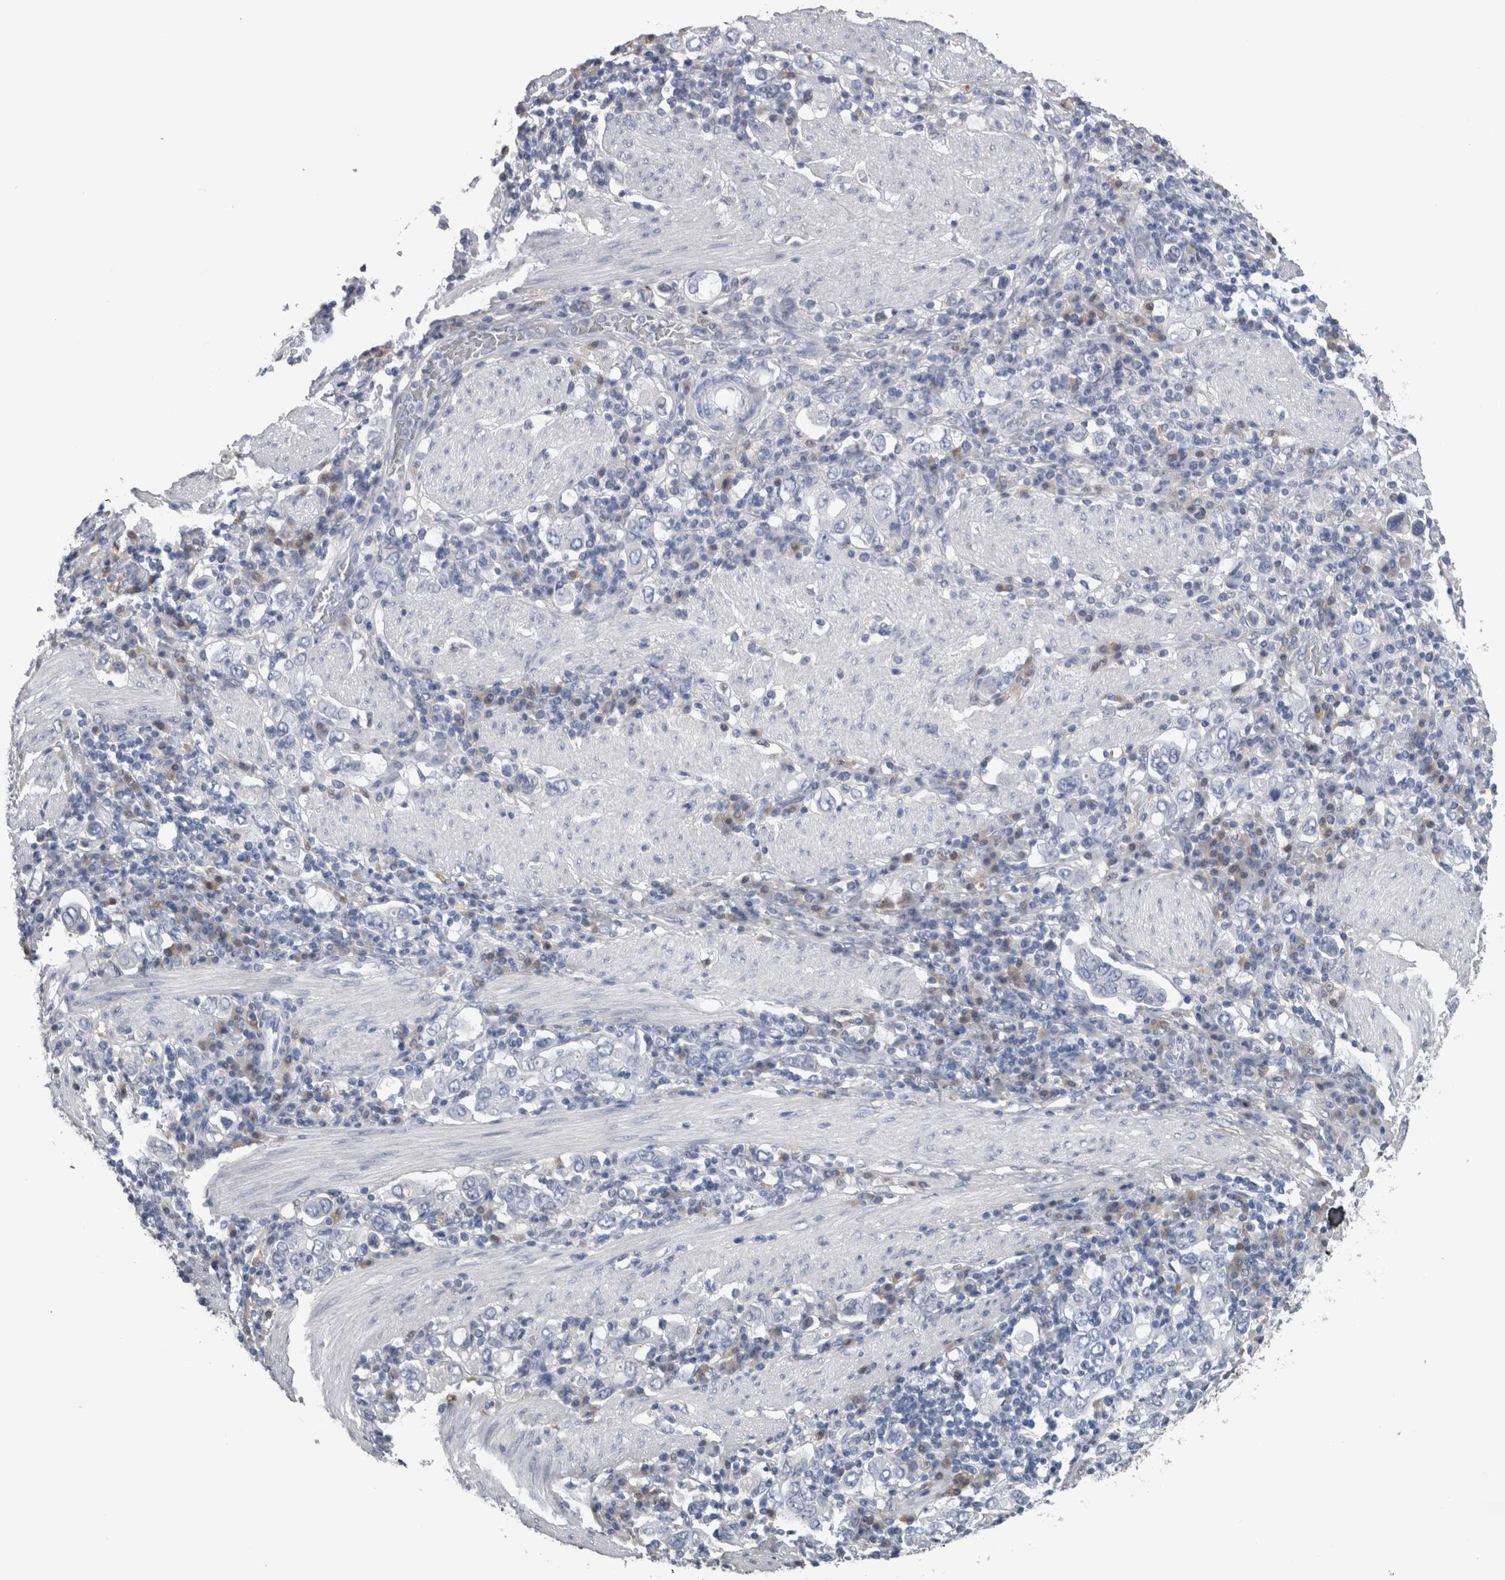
{"staining": {"intensity": "negative", "quantity": "none", "location": "none"}, "tissue": "stomach cancer", "cell_type": "Tumor cells", "image_type": "cancer", "snomed": [{"axis": "morphology", "description": "Adenocarcinoma, NOS"}, {"axis": "topography", "description": "Stomach, upper"}], "caption": "Immunohistochemistry image of stomach cancer stained for a protein (brown), which reveals no staining in tumor cells.", "gene": "CA8", "patient": {"sex": "male", "age": 62}}